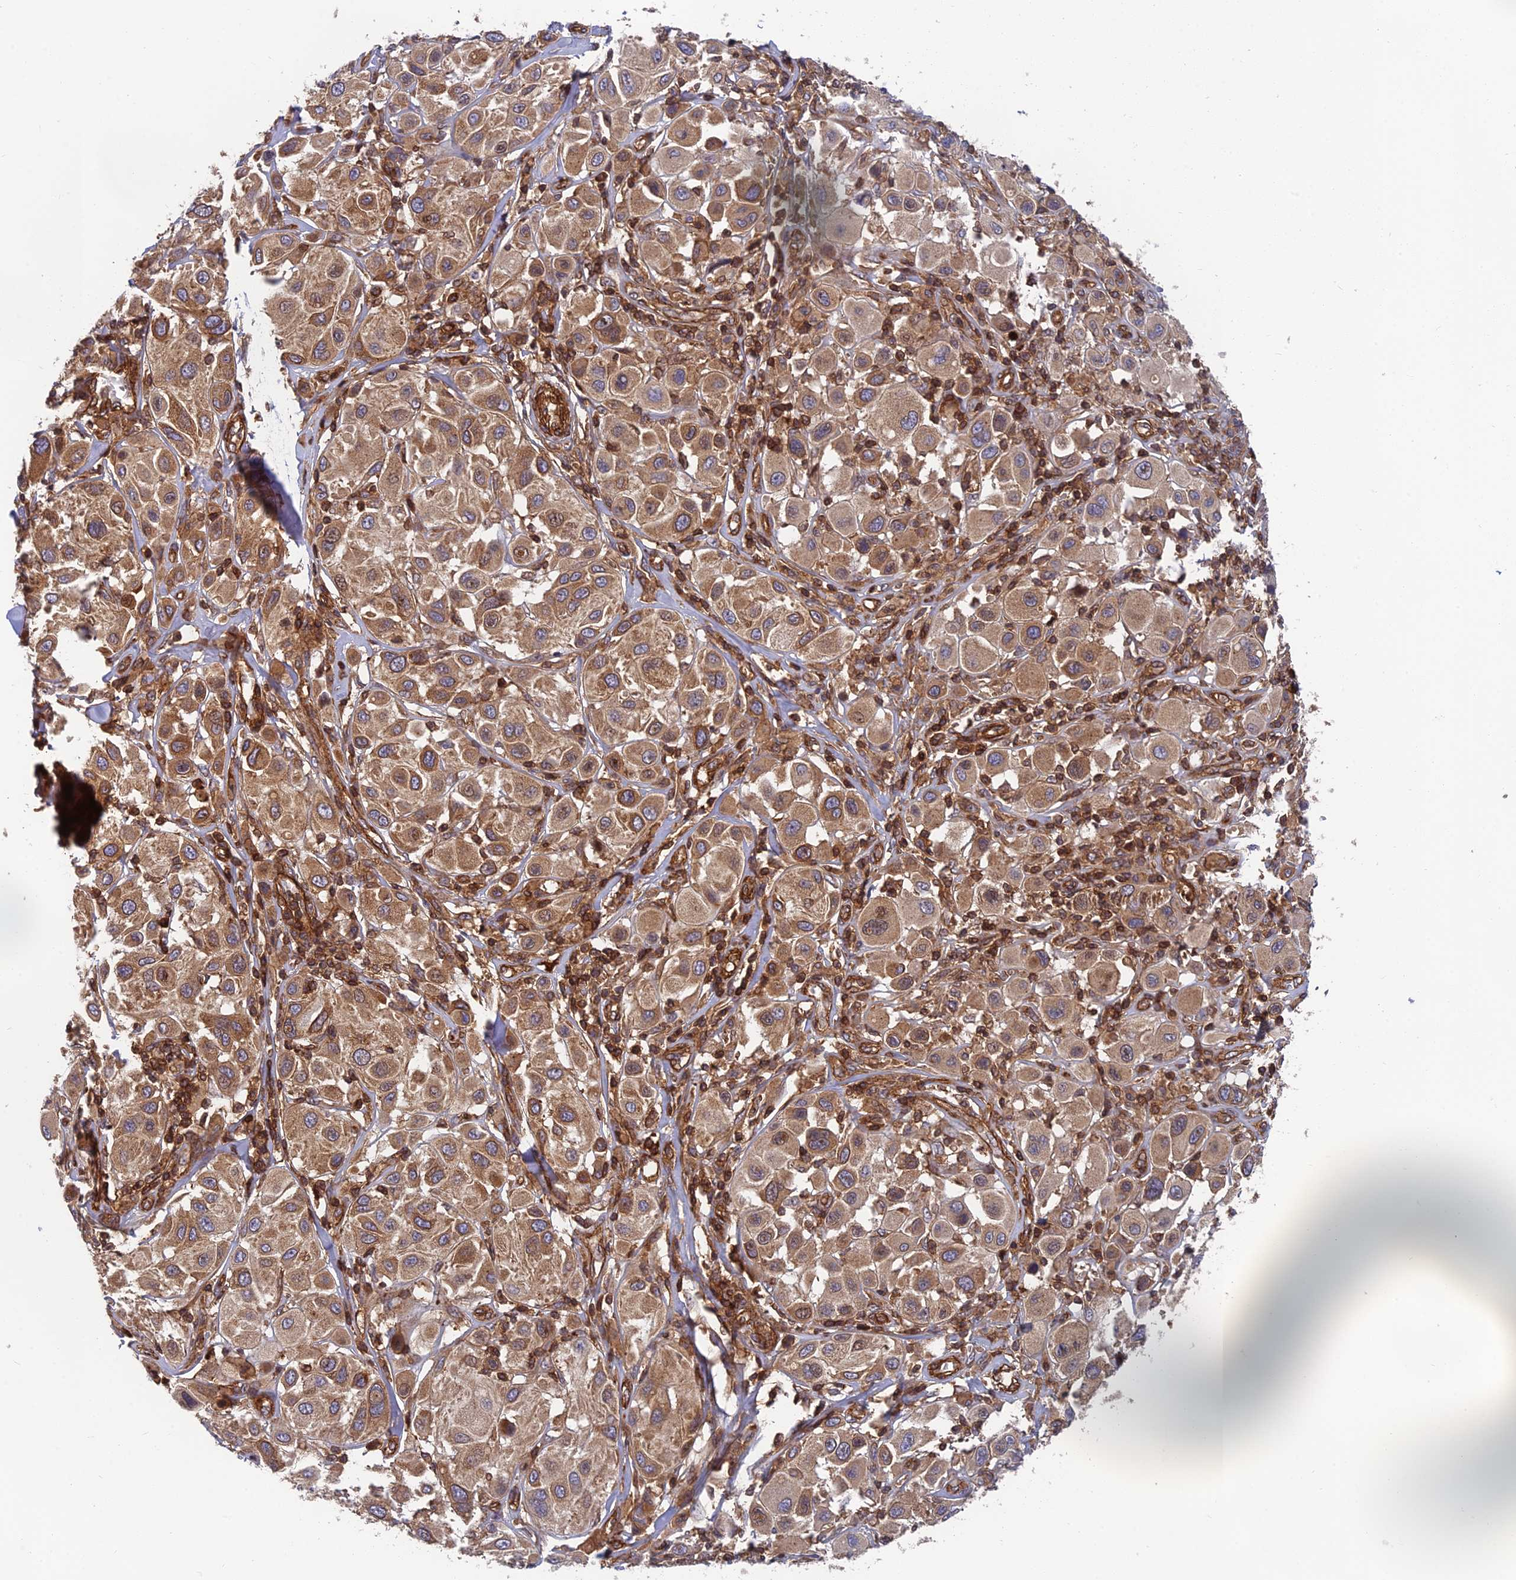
{"staining": {"intensity": "moderate", "quantity": ">75%", "location": "cytoplasmic/membranous"}, "tissue": "melanoma", "cell_type": "Tumor cells", "image_type": "cancer", "snomed": [{"axis": "morphology", "description": "Malignant melanoma, Metastatic site"}, {"axis": "topography", "description": "Skin"}], "caption": "Malignant melanoma (metastatic site) stained with immunohistochemistry demonstrates moderate cytoplasmic/membranous staining in about >75% of tumor cells.", "gene": "OSBPL1A", "patient": {"sex": "male", "age": 41}}